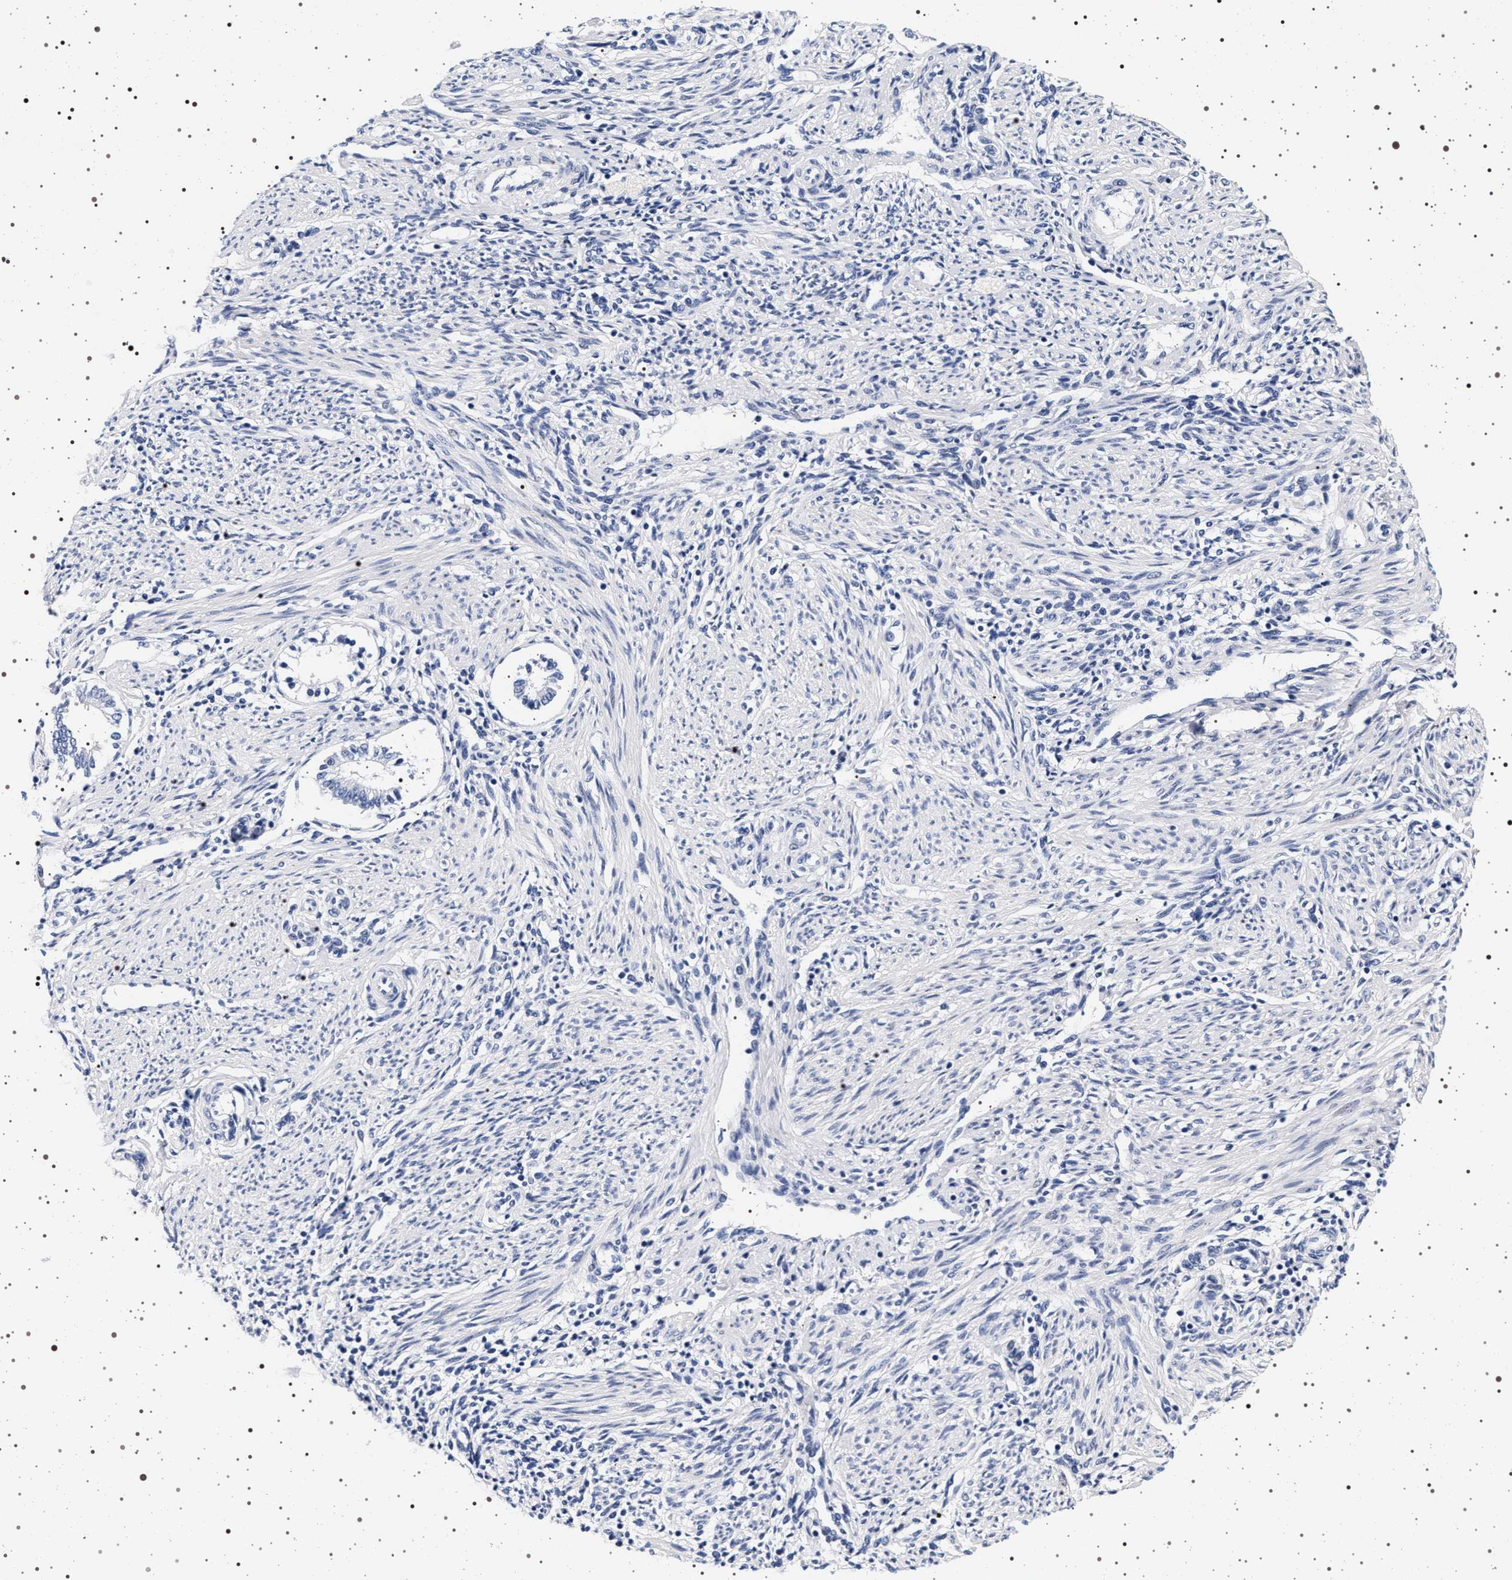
{"staining": {"intensity": "negative", "quantity": "none", "location": "none"}, "tissue": "endometrium", "cell_type": "Cells in endometrial stroma", "image_type": "normal", "snomed": [{"axis": "morphology", "description": "Normal tissue, NOS"}, {"axis": "topography", "description": "Endometrium"}], "caption": "Human endometrium stained for a protein using immunohistochemistry (IHC) reveals no staining in cells in endometrial stroma.", "gene": "MAPK10", "patient": {"sex": "female", "age": 42}}